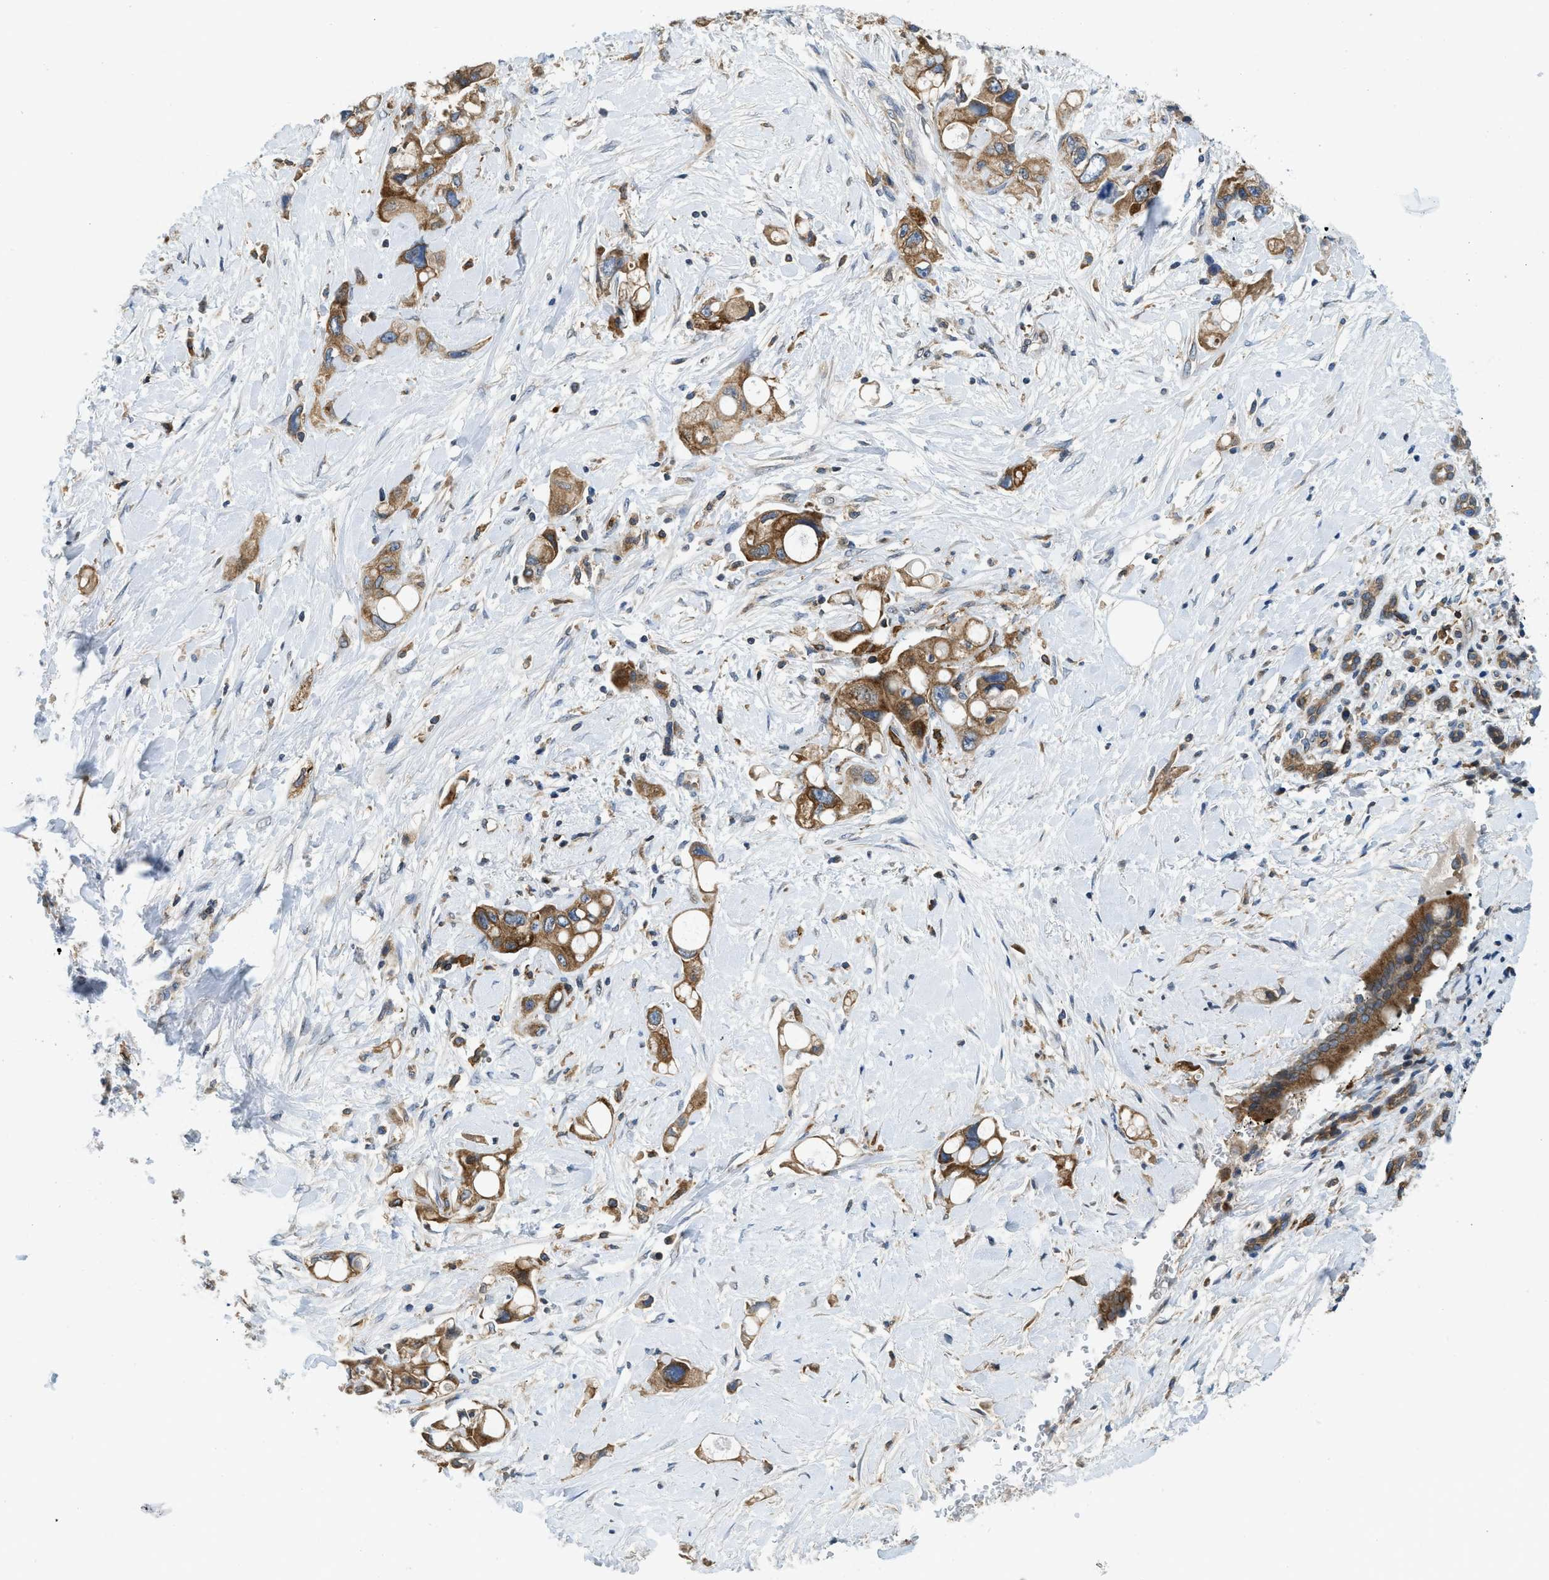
{"staining": {"intensity": "moderate", "quantity": ">75%", "location": "cytoplasmic/membranous"}, "tissue": "pancreatic cancer", "cell_type": "Tumor cells", "image_type": "cancer", "snomed": [{"axis": "morphology", "description": "Adenocarcinoma, NOS"}, {"axis": "topography", "description": "Pancreas"}], "caption": "Tumor cells exhibit moderate cytoplasmic/membranous expression in about >75% of cells in pancreatic adenocarcinoma.", "gene": "BCAP31", "patient": {"sex": "female", "age": 56}}